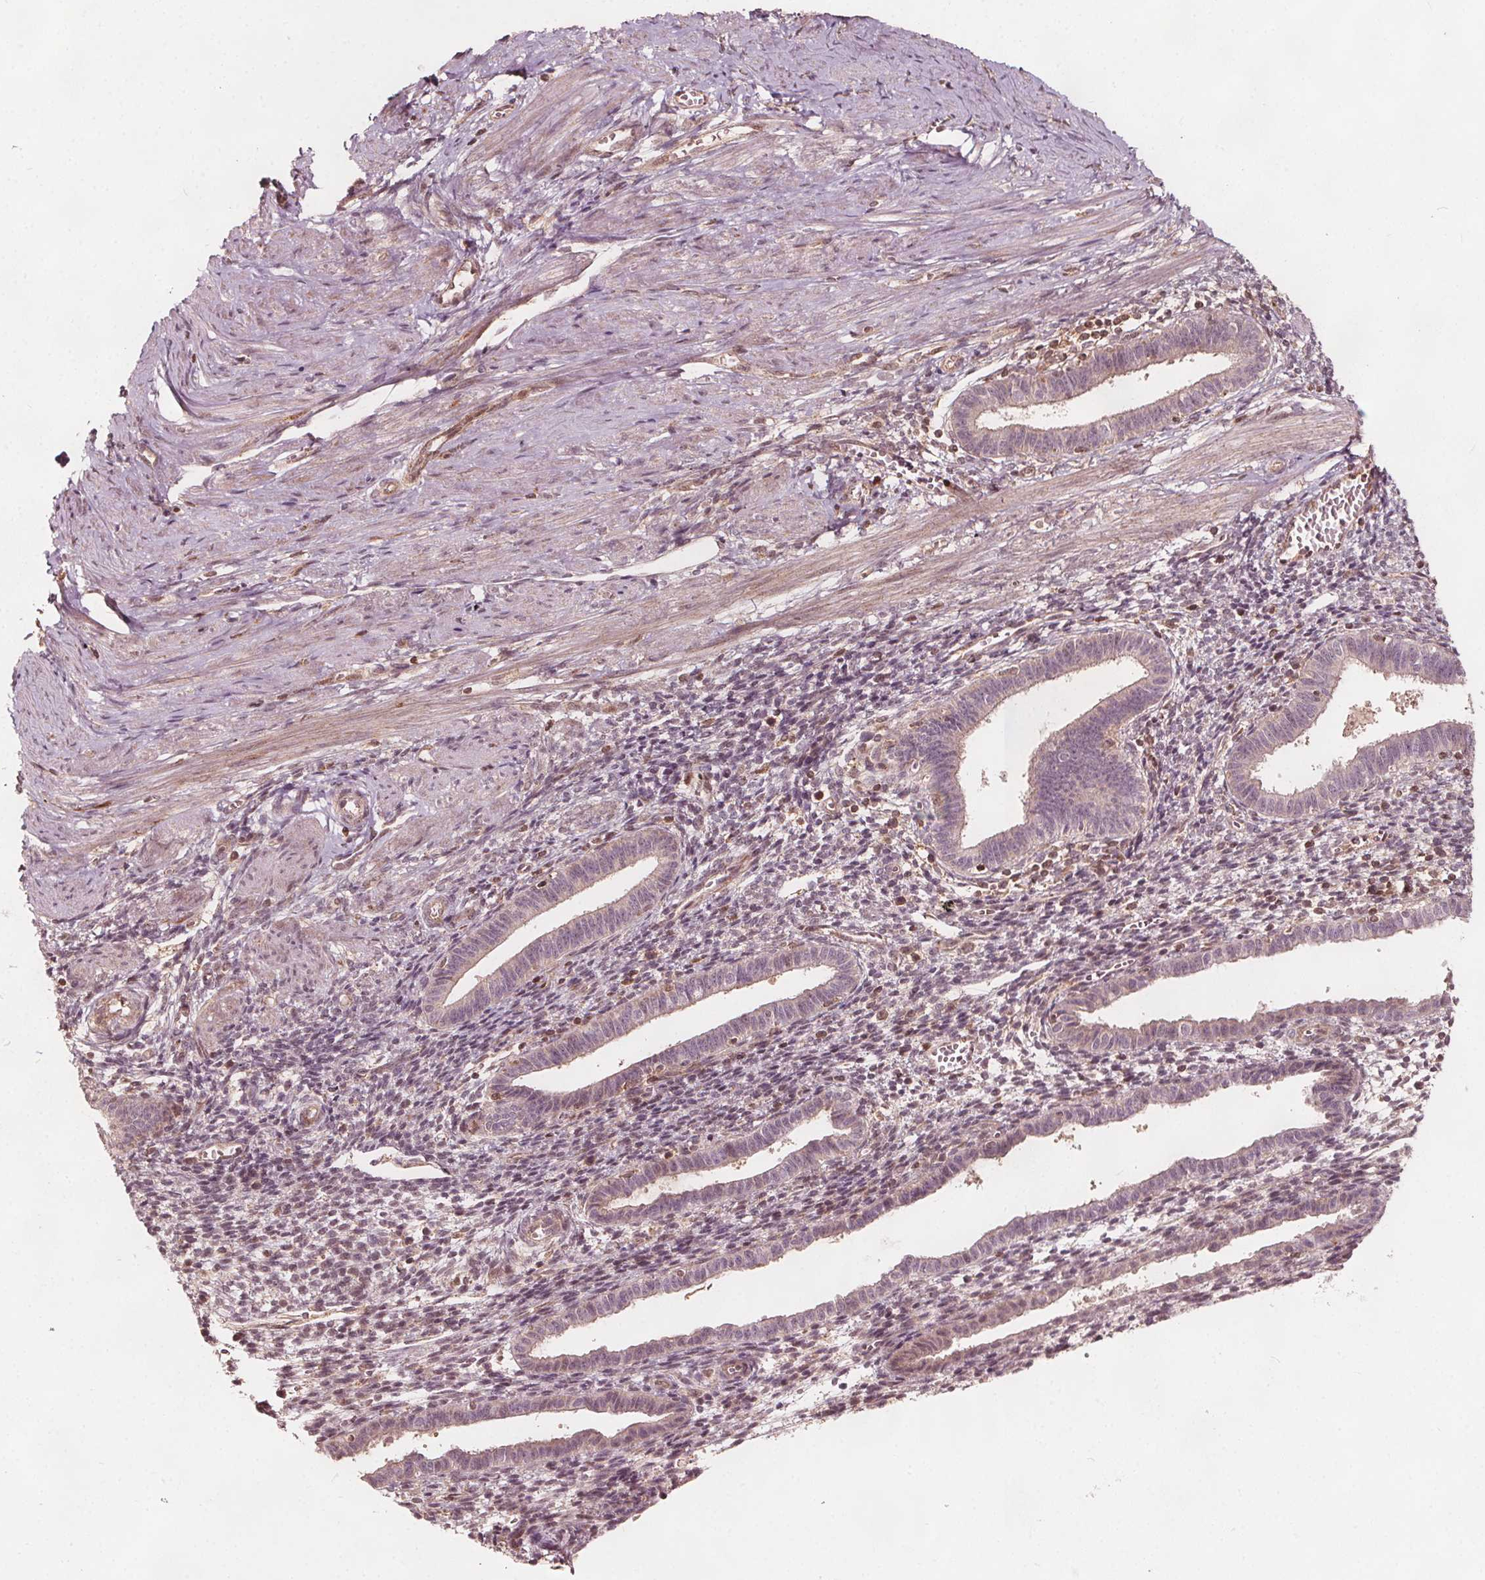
{"staining": {"intensity": "weak", "quantity": "25%-75%", "location": "cytoplasmic/membranous"}, "tissue": "endometrium", "cell_type": "Cells in endometrial stroma", "image_type": "normal", "snomed": [{"axis": "morphology", "description": "Normal tissue, NOS"}, {"axis": "topography", "description": "Endometrium"}], "caption": "Immunohistochemical staining of benign endometrium shows 25%-75% levels of weak cytoplasmic/membranous protein positivity in approximately 25%-75% of cells in endometrial stroma.", "gene": "AIP", "patient": {"sex": "female", "age": 37}}